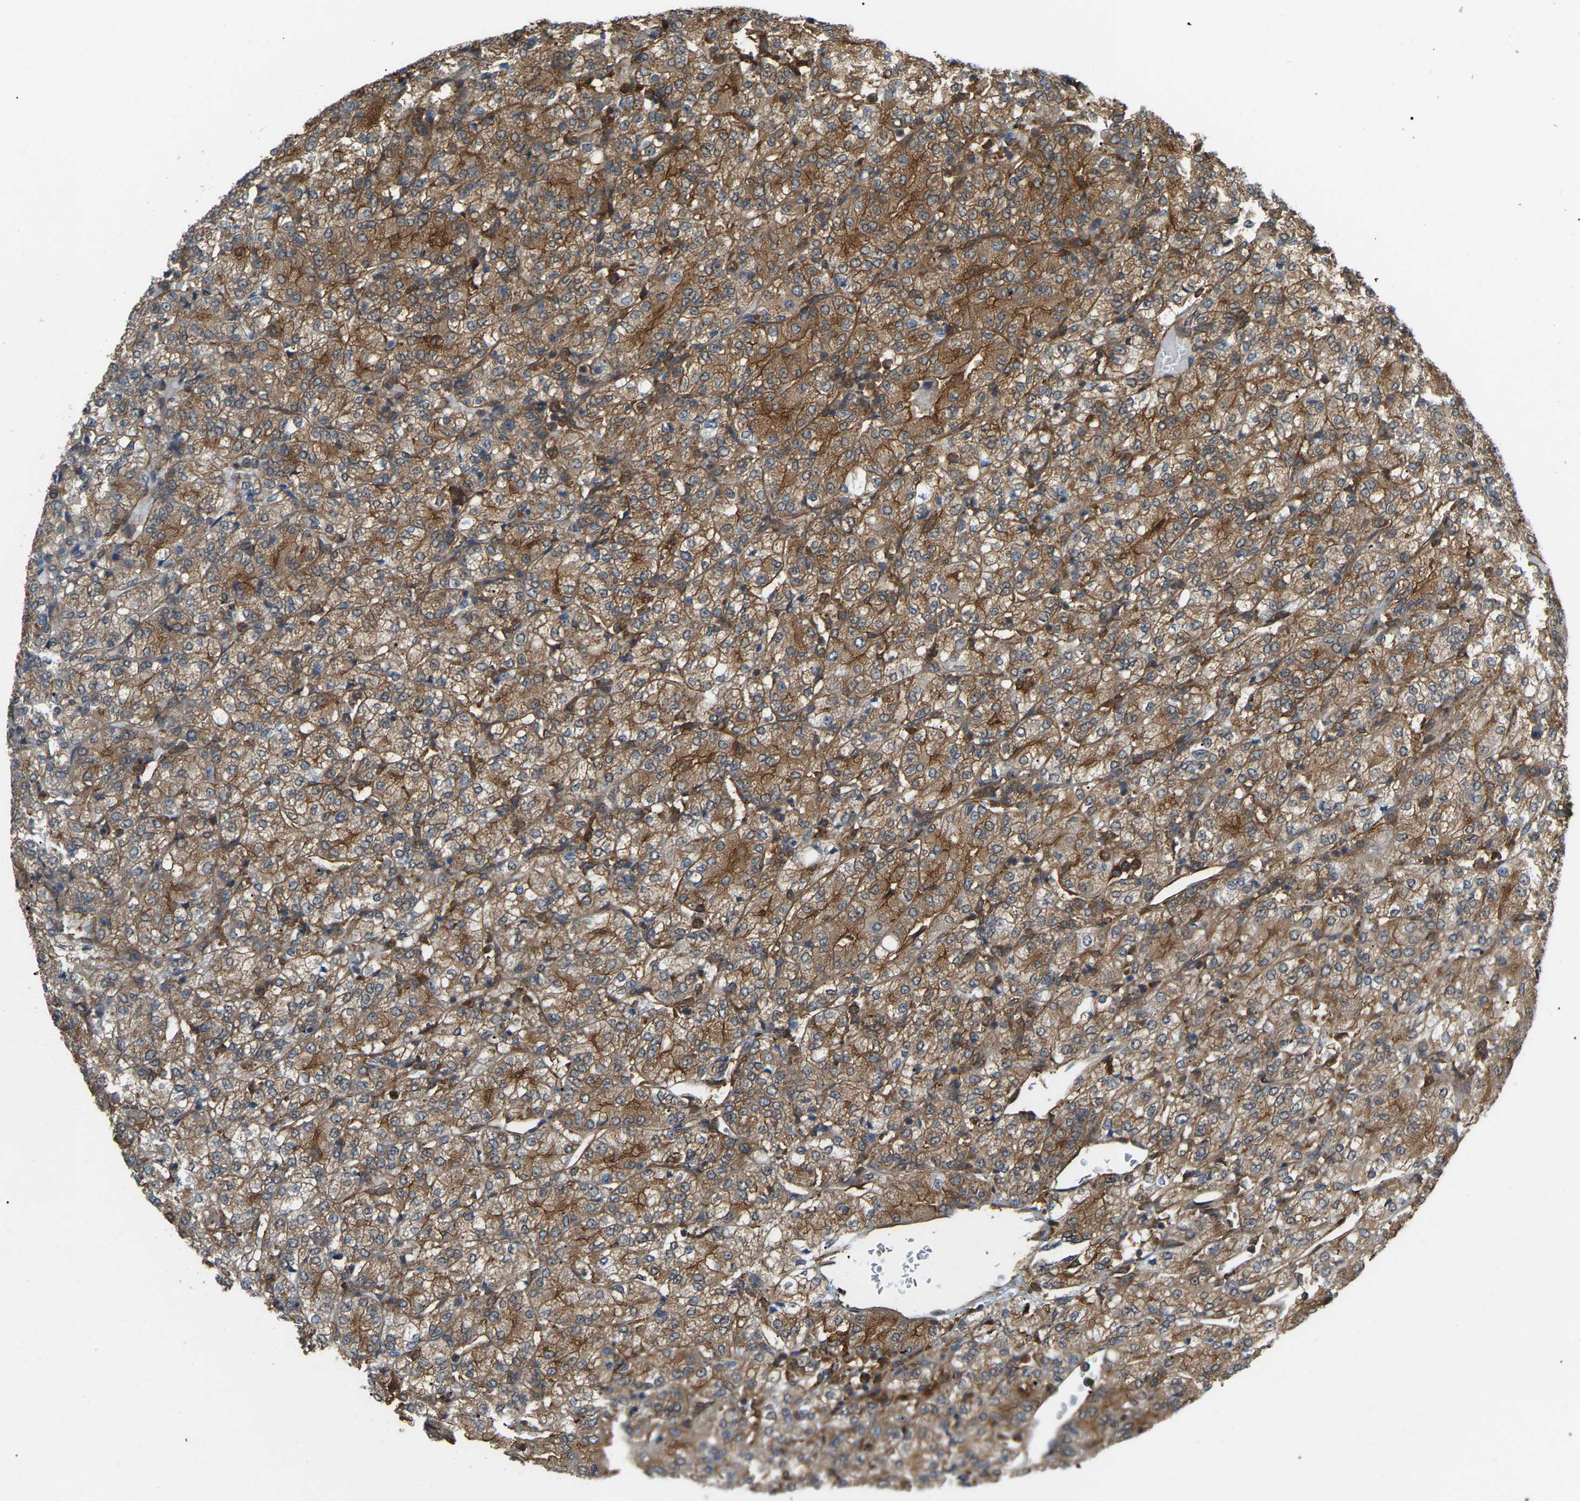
{"staining": {"intensity": "moderate", "quantity": ">75%", "location": "cytoplasmic/membranous"}, "tissue": "renal cancer", "cell_type": "Tumor cells", "image_type": "cancer", "snomed": [{"axis": "morphology", "description": "Adenocarcinoma, NOS"}, {"axis": "topography", "description": "Kidney"}], "caption": "IHC micrograph of renal cancer stained for a protein (brown), which reveals medium levels of moderate cytoplasmic/membranous expression in about >75% of tumor cells.", "gene": "PICALM", "patient": {"sex": "male", "age": 77}}